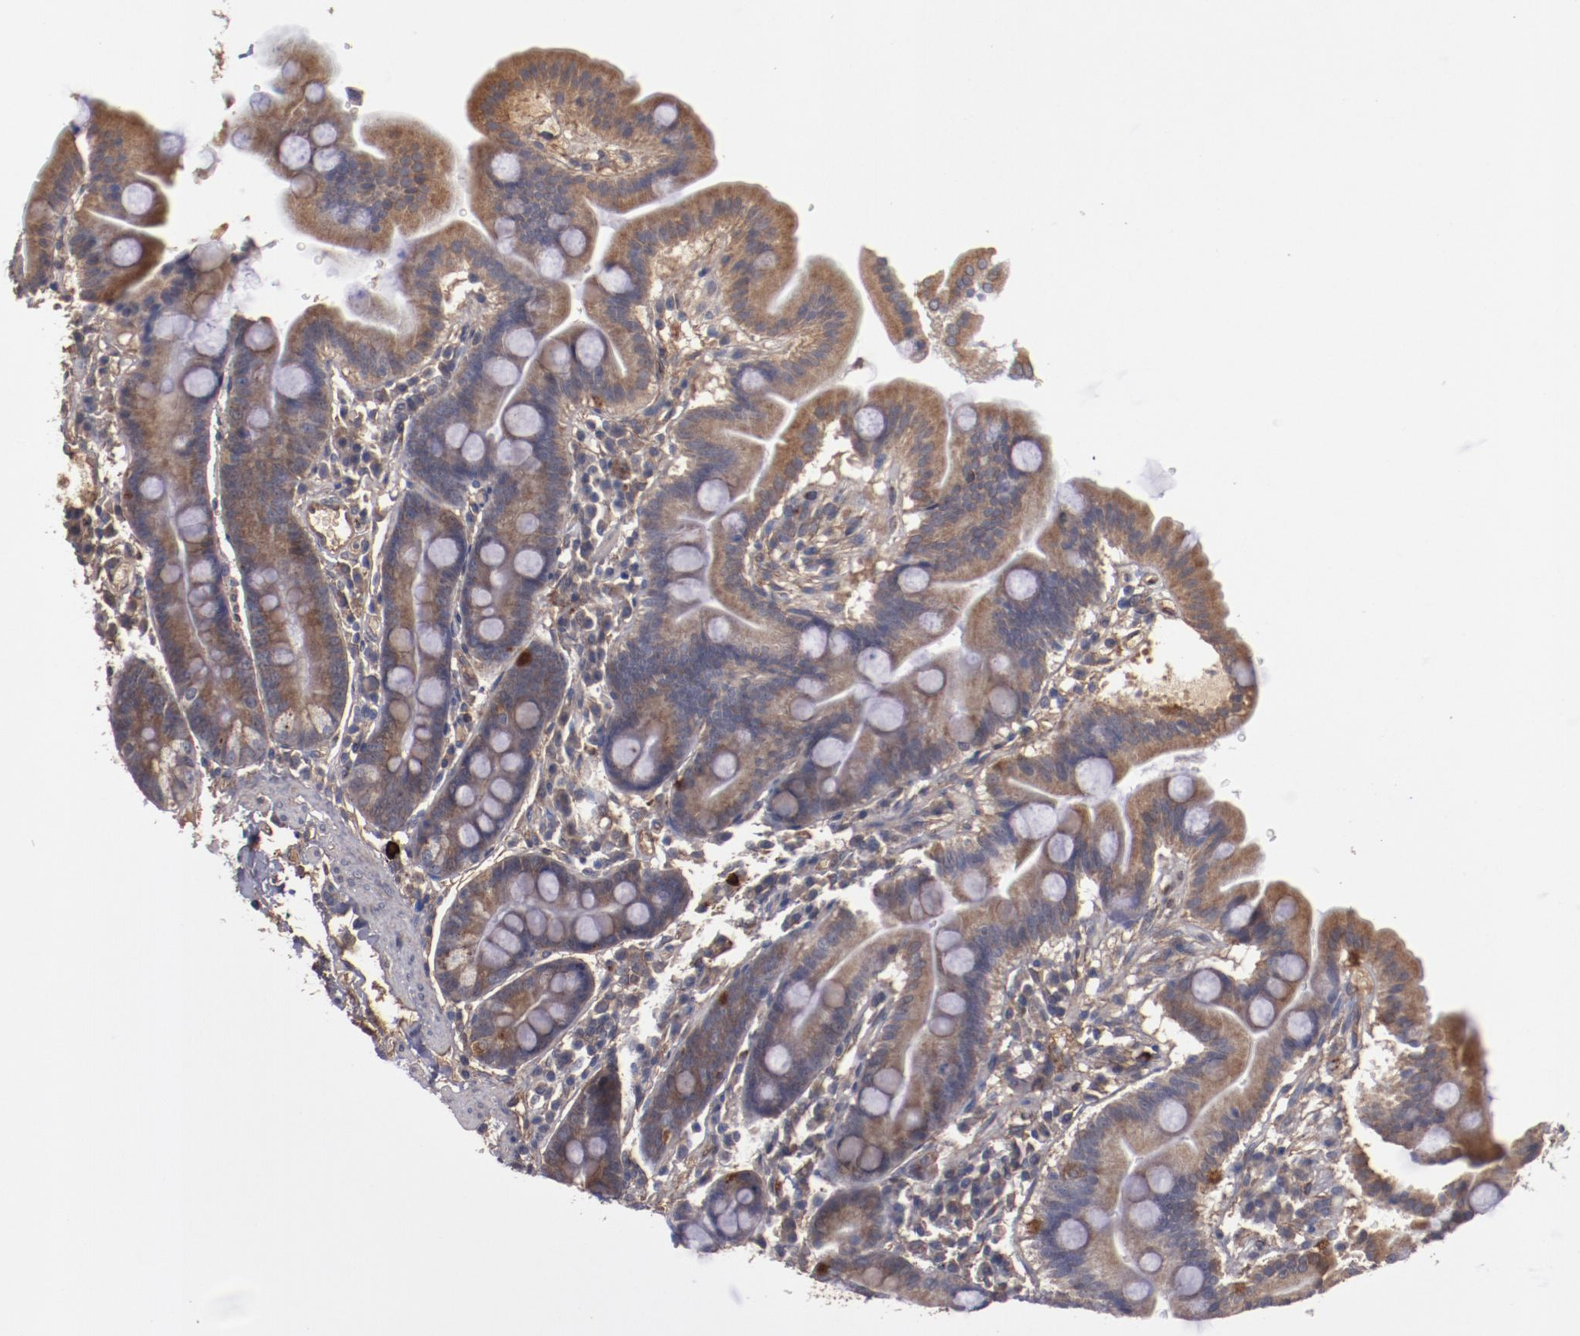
{"staining": {"intensity": "moderate", "quantity": ">75%", "location": "cytoplasmic/membranous"}, "tissue": "duodenum", "cell_type": "Glandular cells", "image_type": "normal", "snomed": [{"axis": "morphology", "description": "Normal tissue, NOS"}, {"axis": "topography", "description": "Duodenum"}], "caption": "A medium amount of moderate cytoplasmic/membranous expression is appreciated in approximately >75% of glandular cells in normal duodenum. (brown staining indicates protein expression, while blue staining denotes nuclei).", "gene": "DIPK2B", "patient": {"sex": "male", "age": 50}}